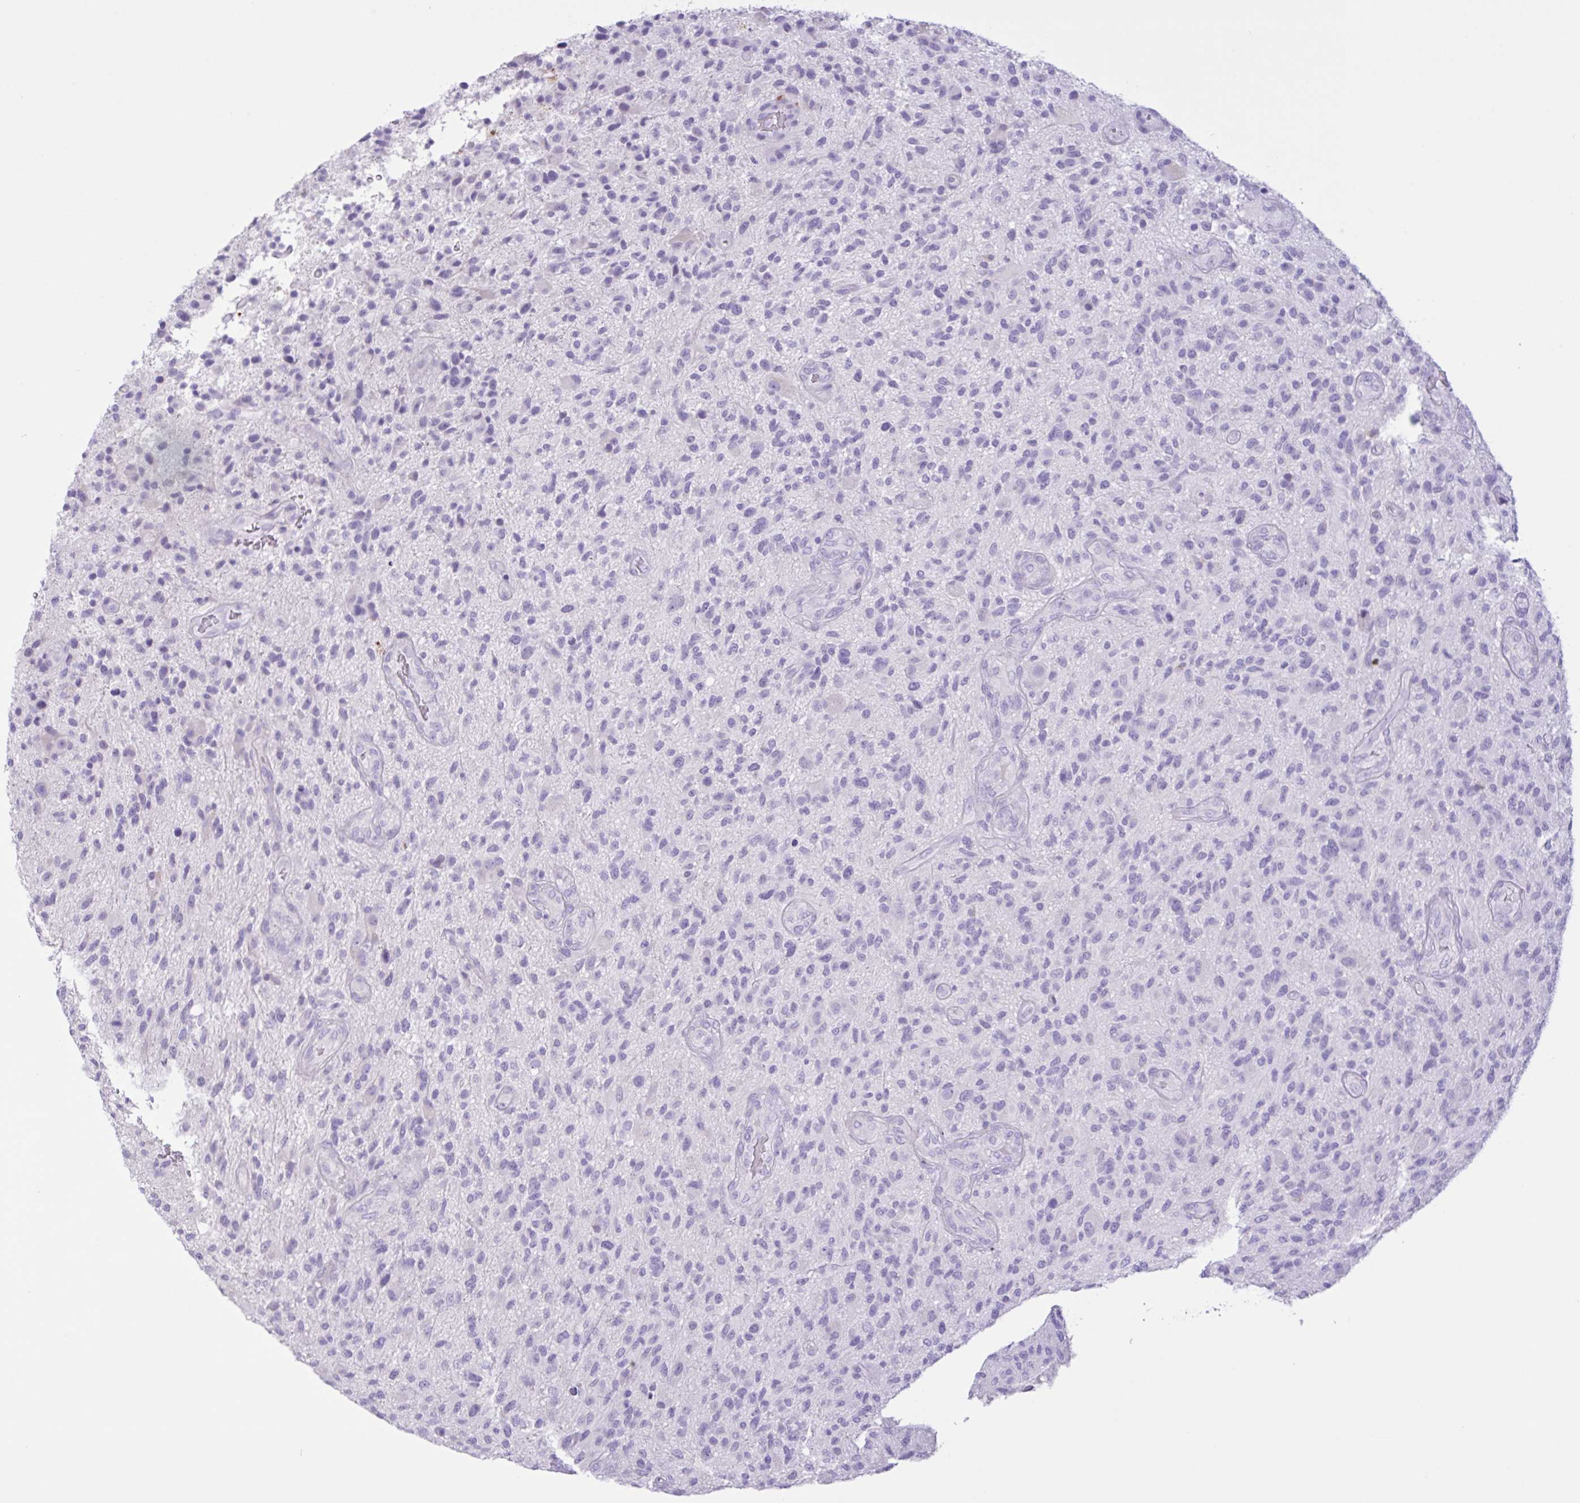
{"staining": {"intensity": "negative", "quantity": "none", "location": "none"}, "tissue": "glioma", "cell_type": "Tumor cells", "image_type": "cancer", "snomed": [{"axis": "morphology", "description": "Glioma, malignant, High grade"}, {"axis": "topography", "description": "Brain"}], "caption": "A histopathology image of human glioma is negative for staining in tumor cells.", "gene": "CST11", "patient": {"sex": "male", "age": 47}}